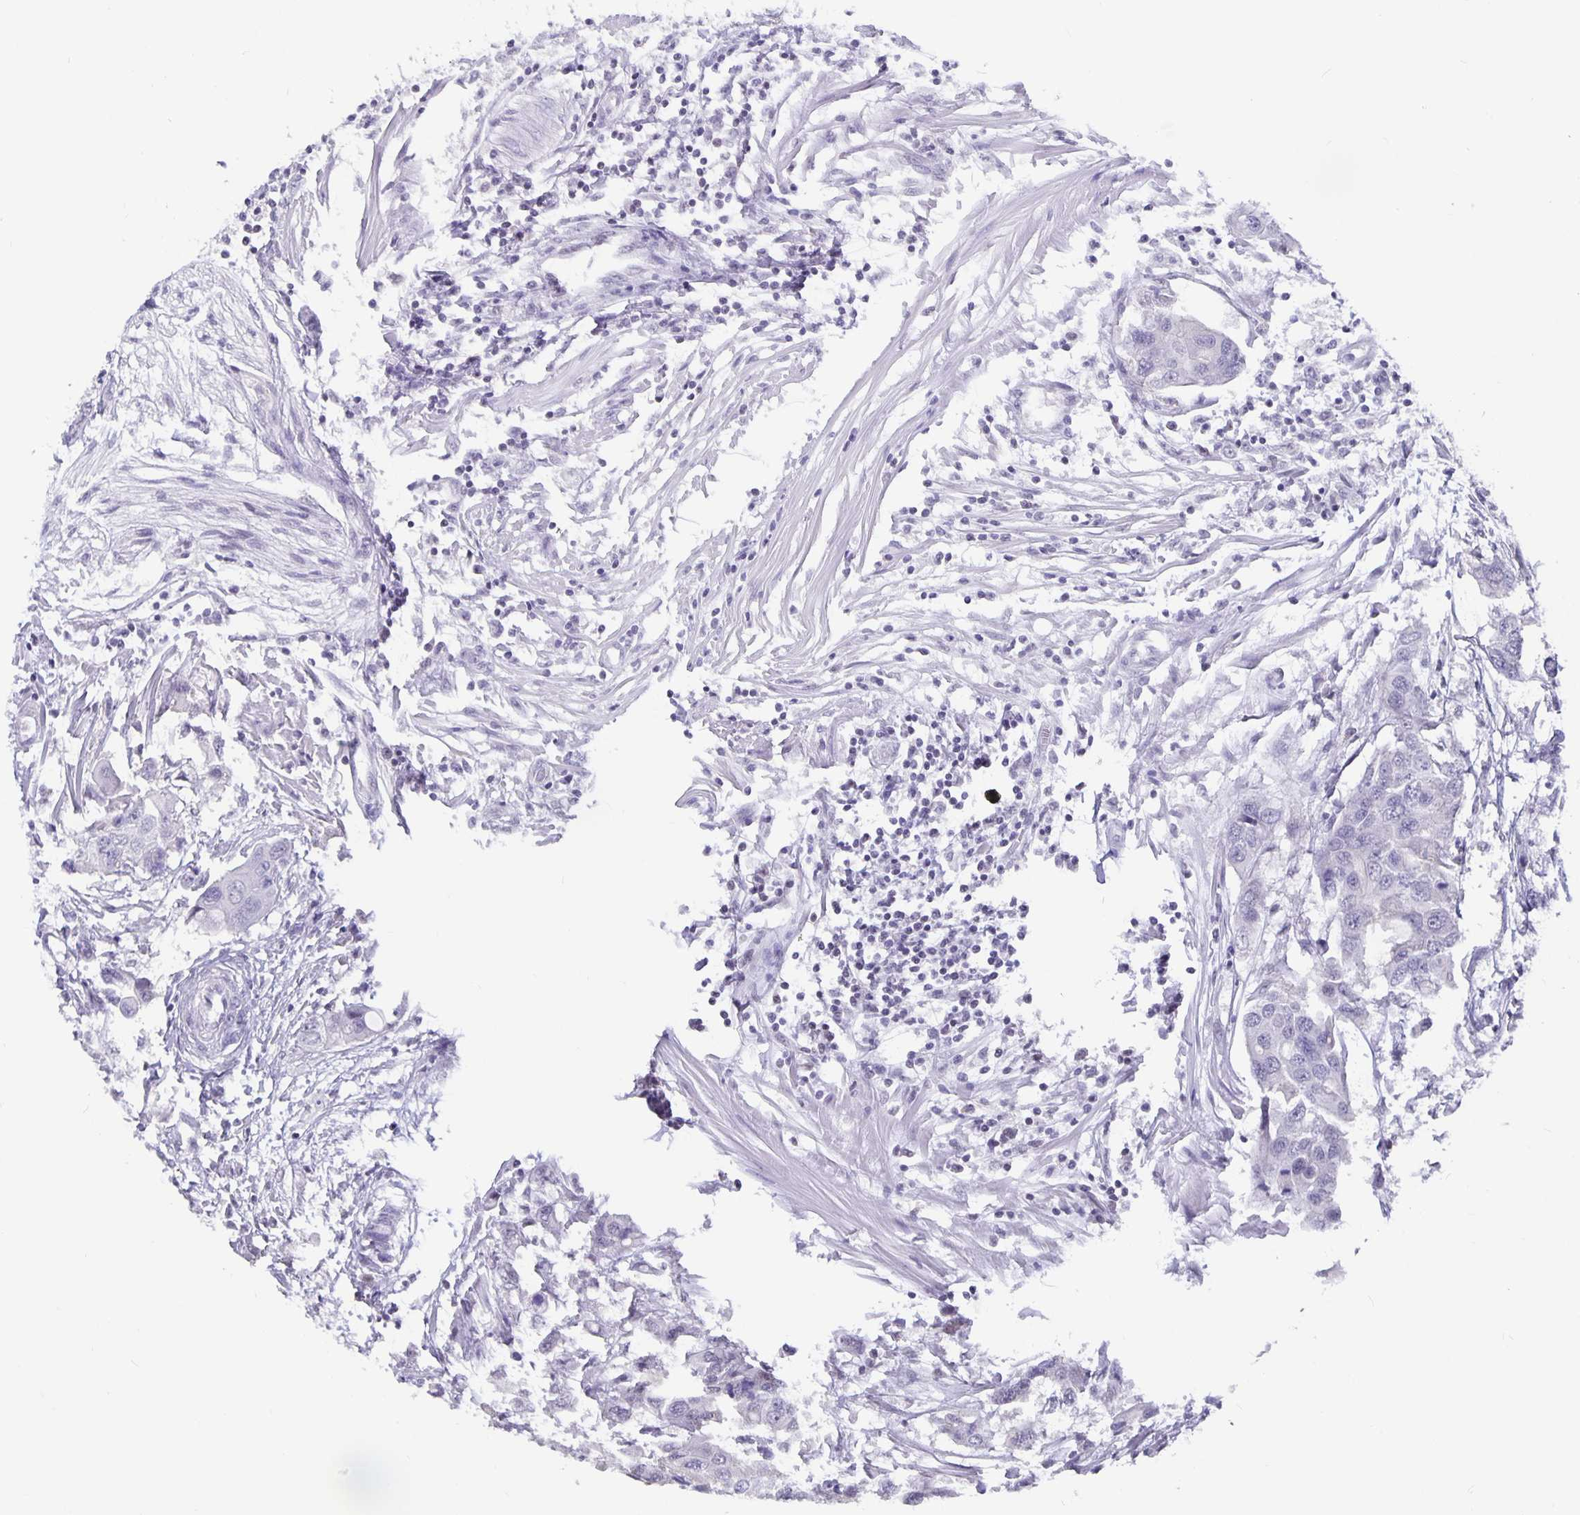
{"staining": {"intensity": "negative", "quantity": "none", "location": "none"}, "tissue": "colorectal cancer", "cell_type": "Tumor cells", "image_type": "cancer", "snomed": [{"axis": "morphology", "description": "Adenocarcinoma, NOS"}, {"axis": "topography", "description": "Colon"}], "caption": "DAB immunohistochemical staining of colorectal adenocarcinoma displays no significant staining in tumor cells.", "gene": "OLIG2", "patient": {"sex": "male", "age": 77}}